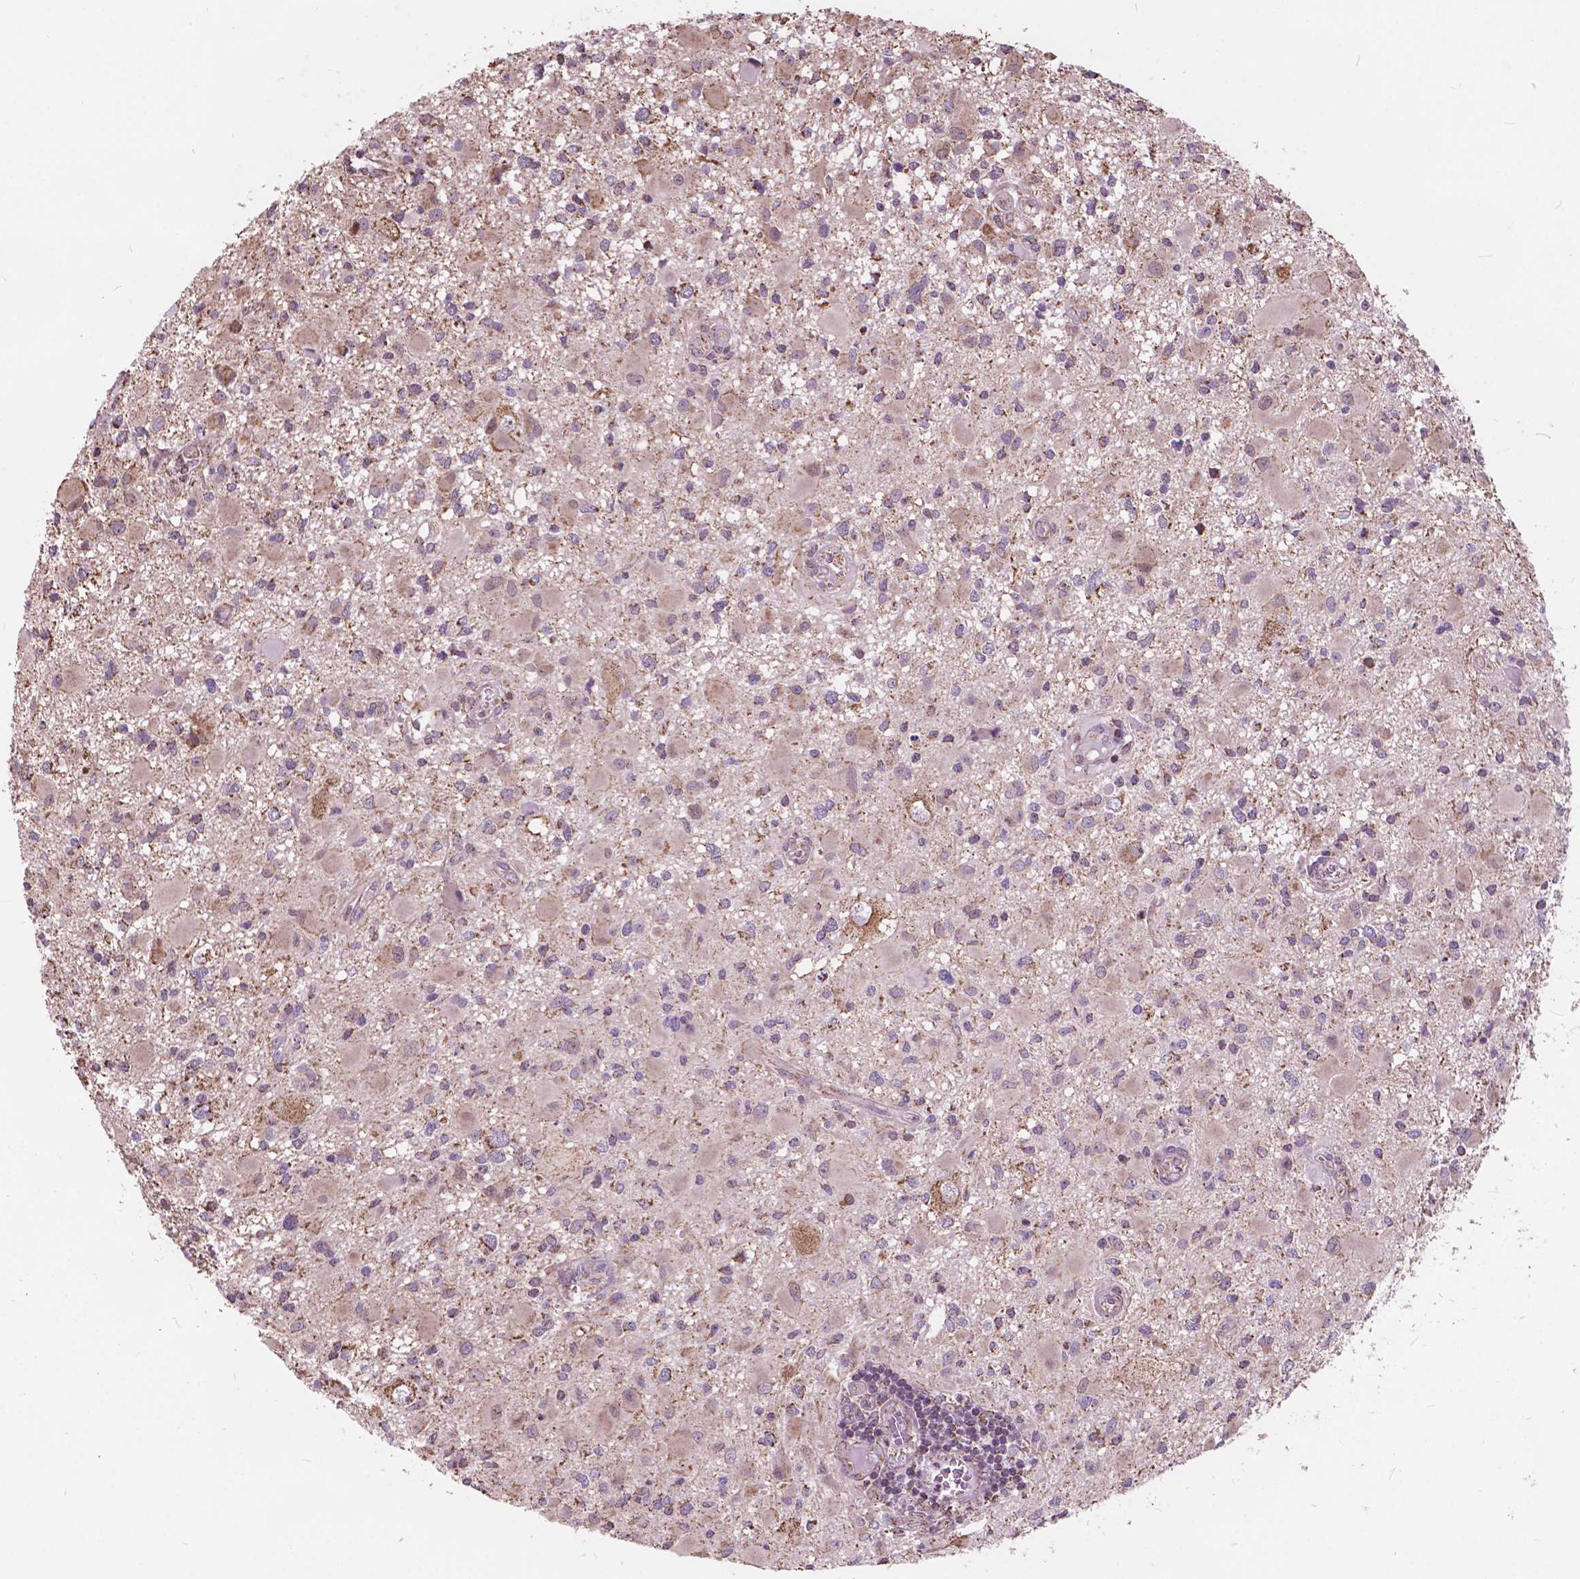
{"staining": {"intensity": "moderate", "quantity": "<25%", "location": "cytoplasmic/membranous"}, "tissue": "glioma", "cell_type": "Tumor cells", "image_type": "cancer", "snomed": [{"axis": "morphology", "description": "Glioma, malignant, High grade"}, {"axis": "topography", "description": "Brain"}], "caption": "A photomicrograph showing moderate cytoplasmic/membranous expression in approximately <25% of tumor cells in glioma, as visualized by brown immunohistochemical staining.", "gene": "SCOC", "patient": {"sex": "male", "age": 54}}